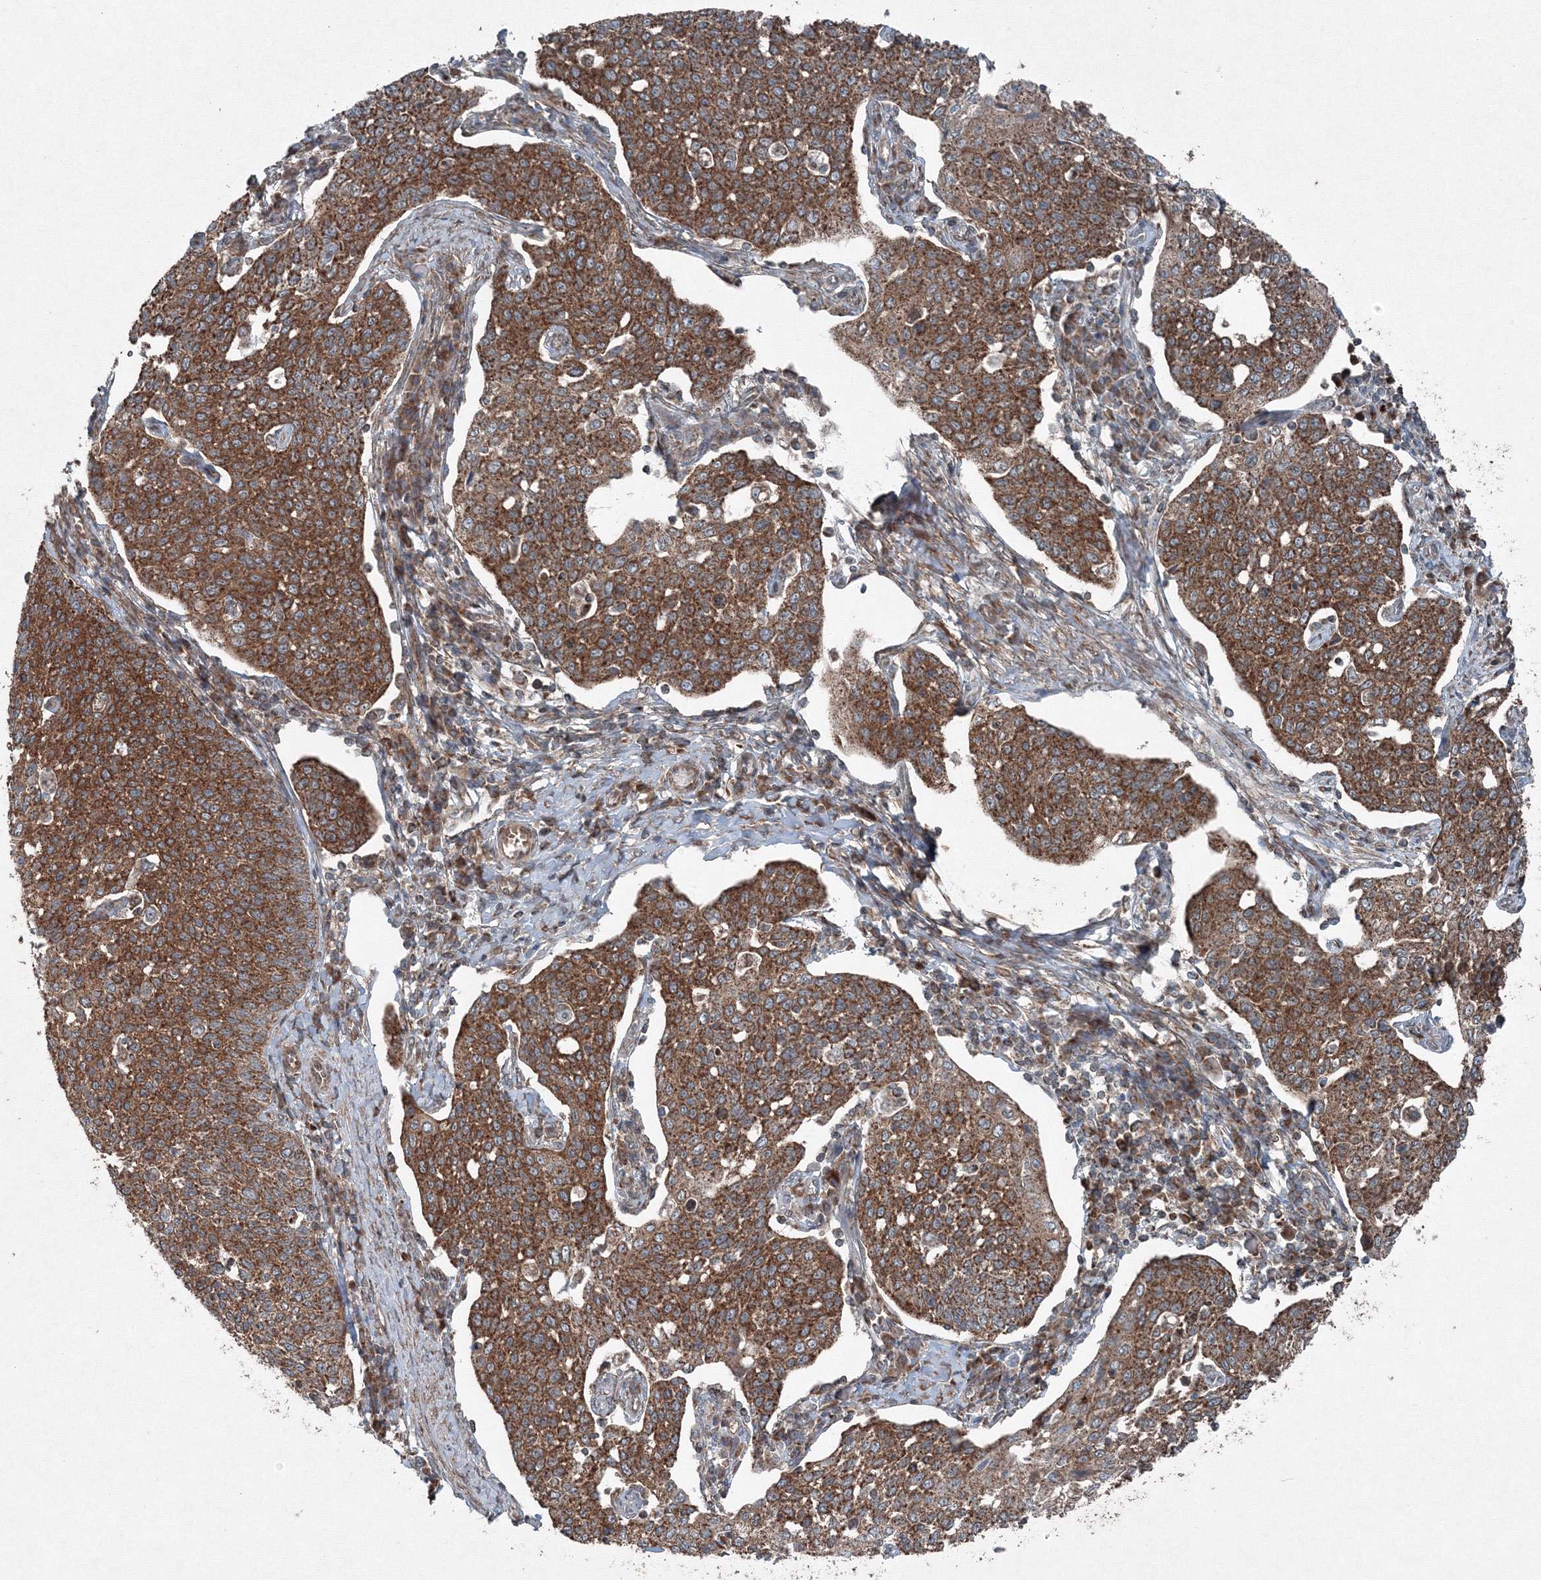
{"staining": {"intensity": "strong", "quantity": ">75%", "location": "cytoplasmic/membranous"}, "tissue": "cervical cancer", "cell_type": "Tumor cells", "image_type": "cancer", "snomed": [{"axis": "morphology", "description": "Squamous cell carcinoma, NOS"}, {"axis": "topography", "description": "Cervix"}], "caption": "Protein analysis of squamous cell carcinoma (cervical) tissue exhibits strong cytoplasmic/membranous positivity in about >75% of tumor cells.", "gene": "COPS7B", "patient": {"sex": "female", "age": 34}}